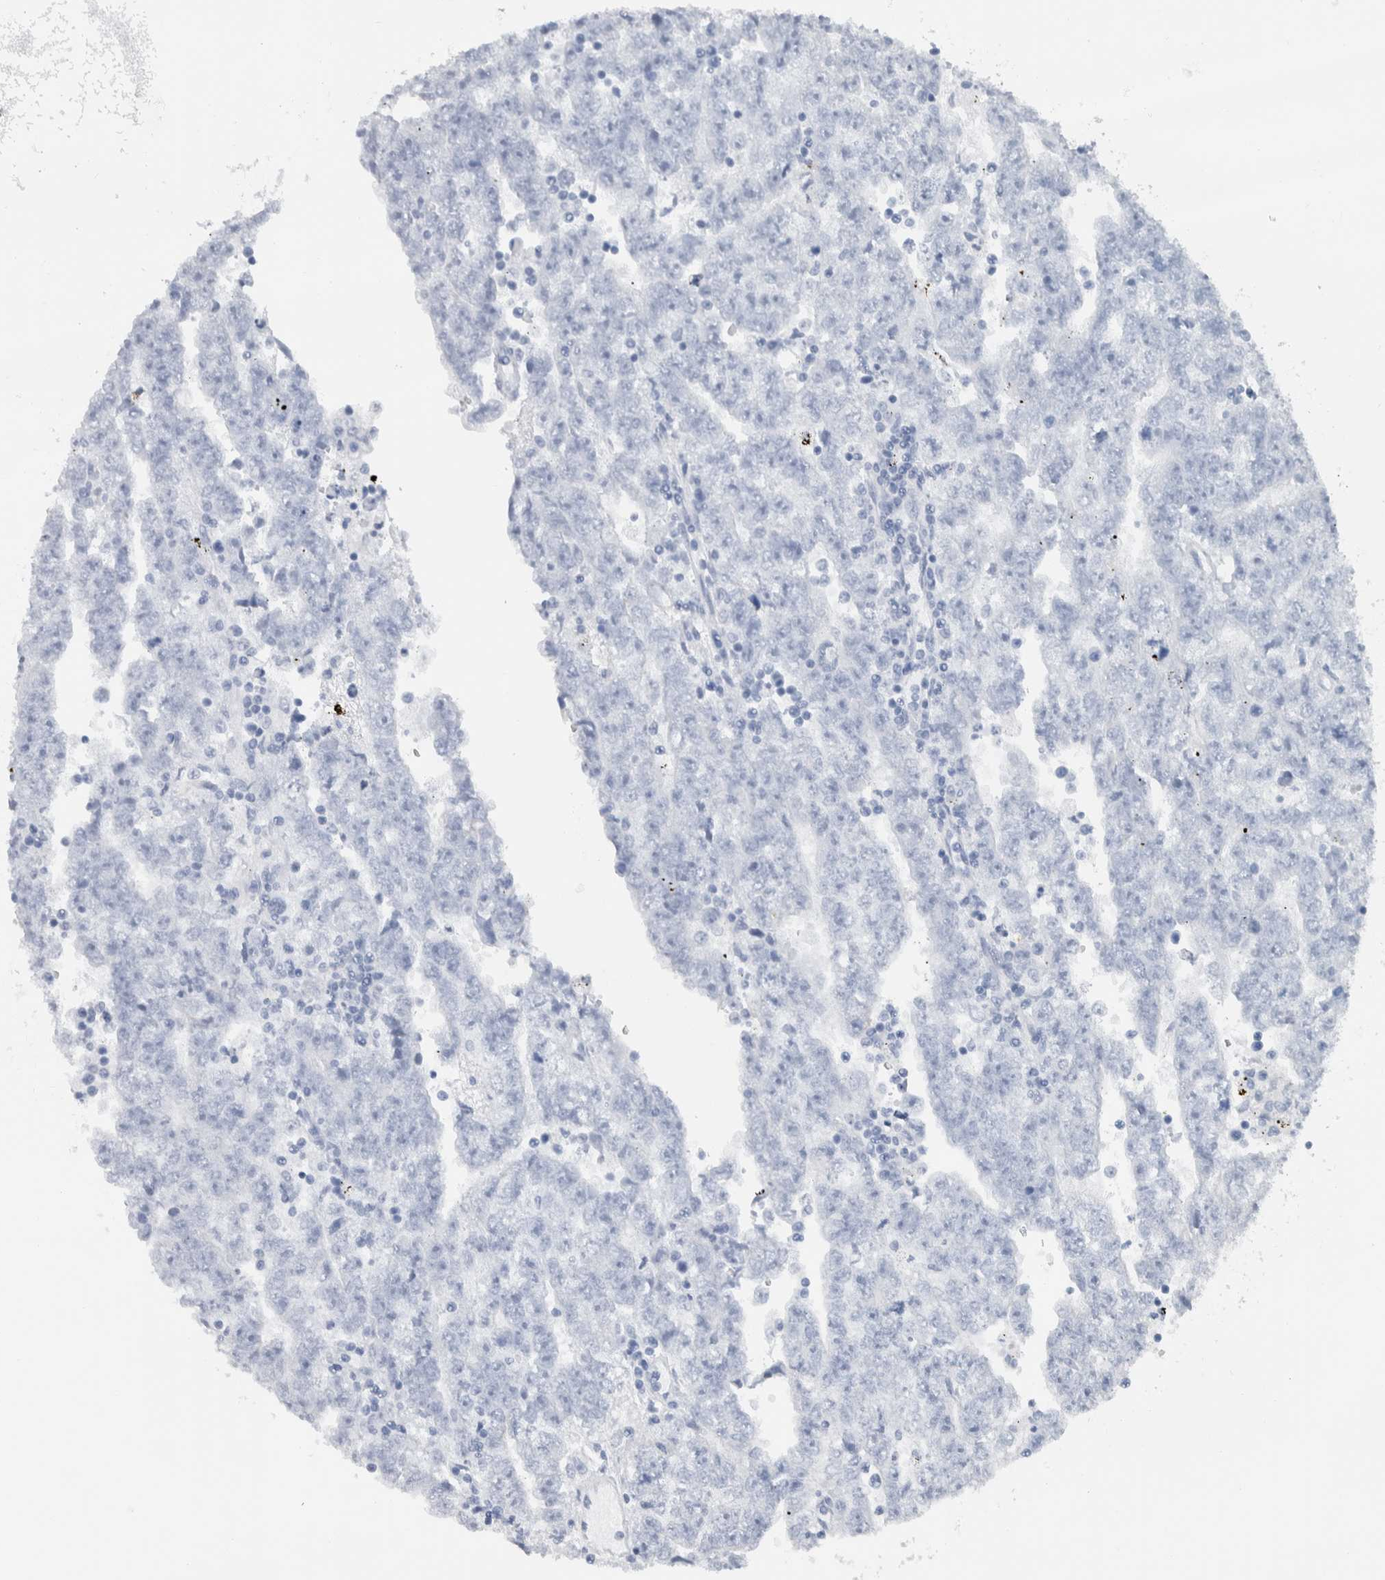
{"staining": {"intensity": "negative", "quantity": "none", "location": "none"}, "tissue": "testis cancer", "cell_type": "Tumor cells", "image_type": "cancer", "snomed": [{"axis": "morphology", "description": "Carcinoma, Embryonal, NOS"}, {"axis": "topography", "description": "Testis"}], "caption": "Image shows no significant protein expression in tumor cells of embryonal carcinoma (testis).", "gene": "NEFM", "patient": {"sex": "male", "age": 25}}